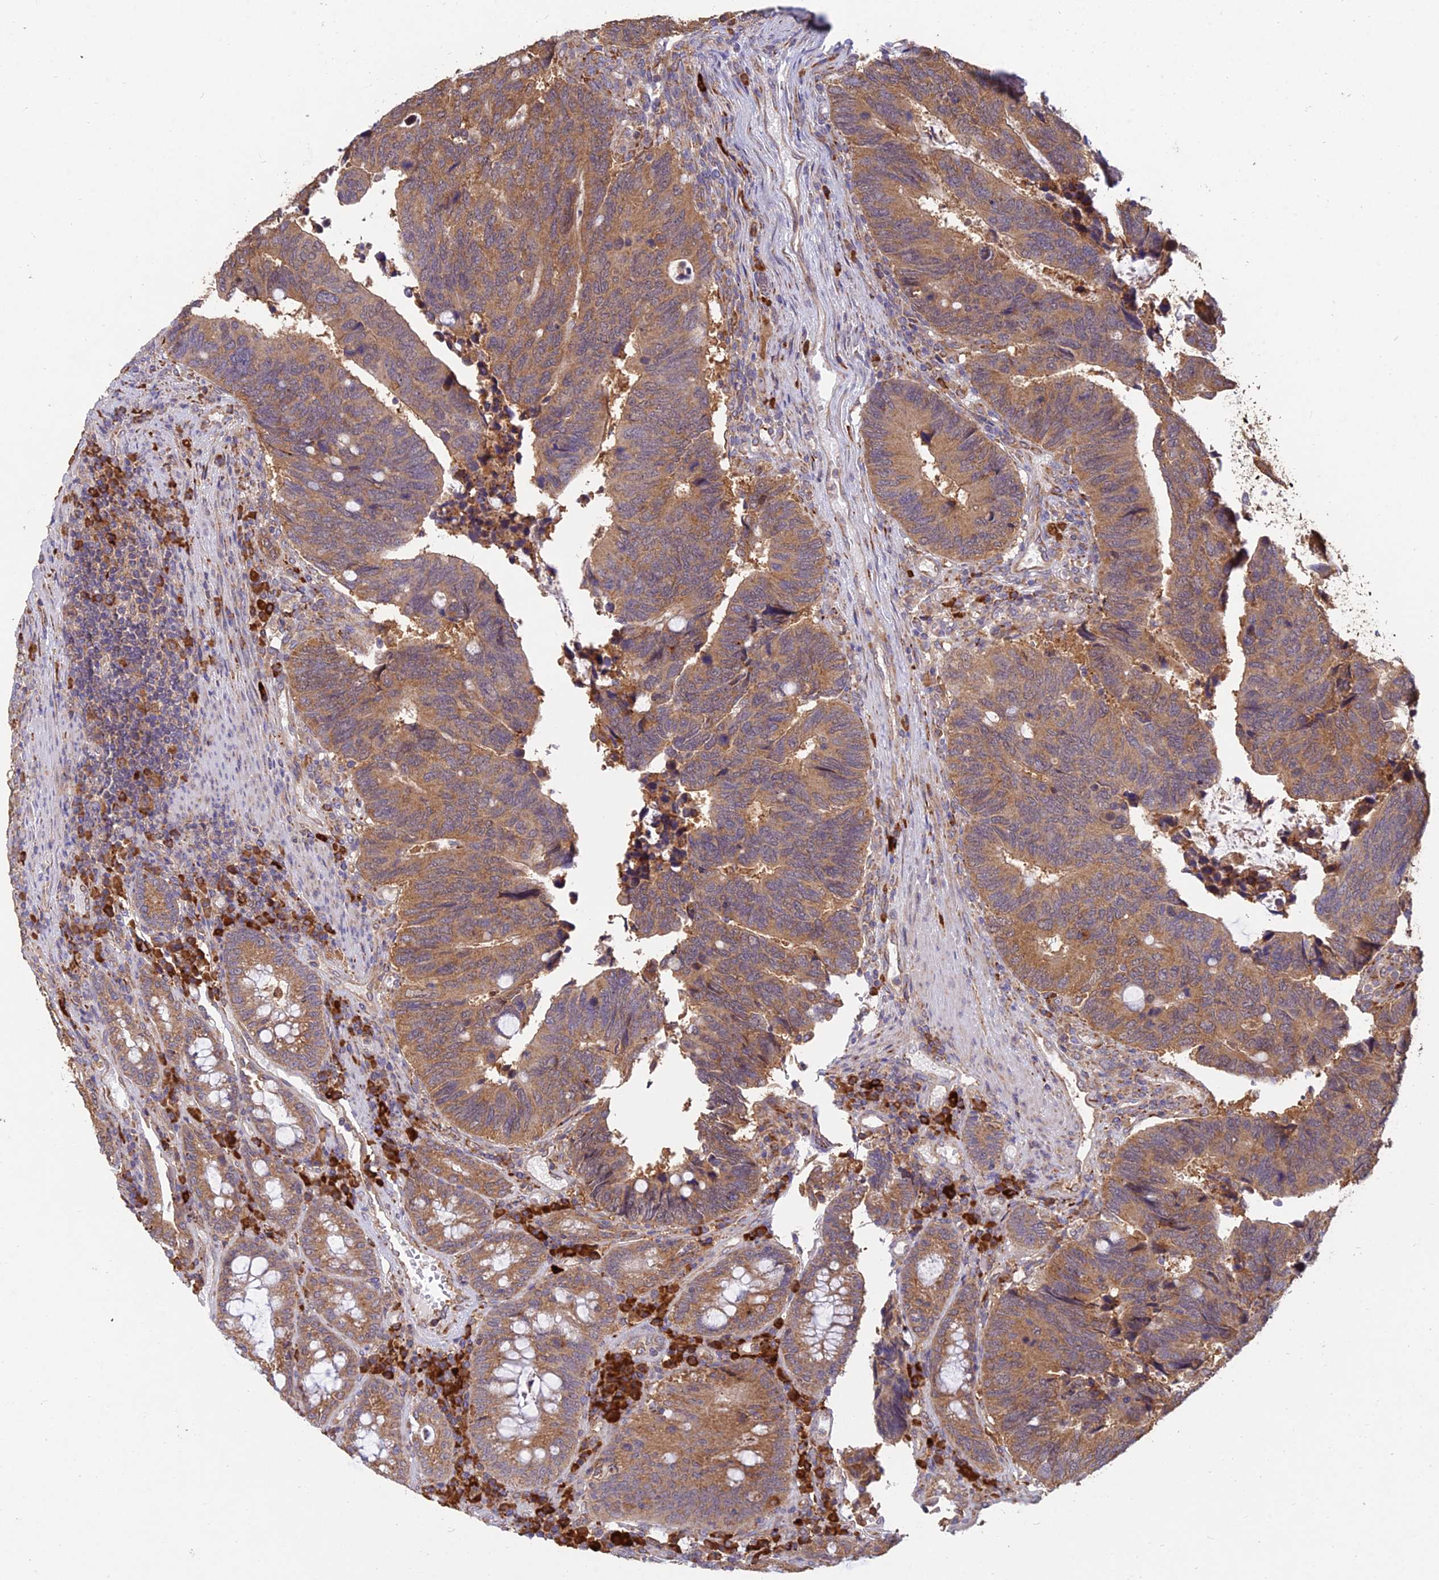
{"staining": {"intensity": "moderate", "quantity": ">75%", "location": "cytoplasmic/membranous"}, "tissue": "colorectal cancer", "cell_type": "Tumor cells", "image_type": "cancer", "snomed": [{"axis": "morphology", "description": "Adenocarcinoma, NOS"}, {"axis": "topography", "description": "Colon"}], "caption": "Colorectal adenocarcinoma stained with immunohistochemistry (IHC) reveals moderate cytoplasmic/membranous staining in approximately >75% of tumor cells.", "gene": "NXNL2", "patient": {"sex": "male", "age": 87}}